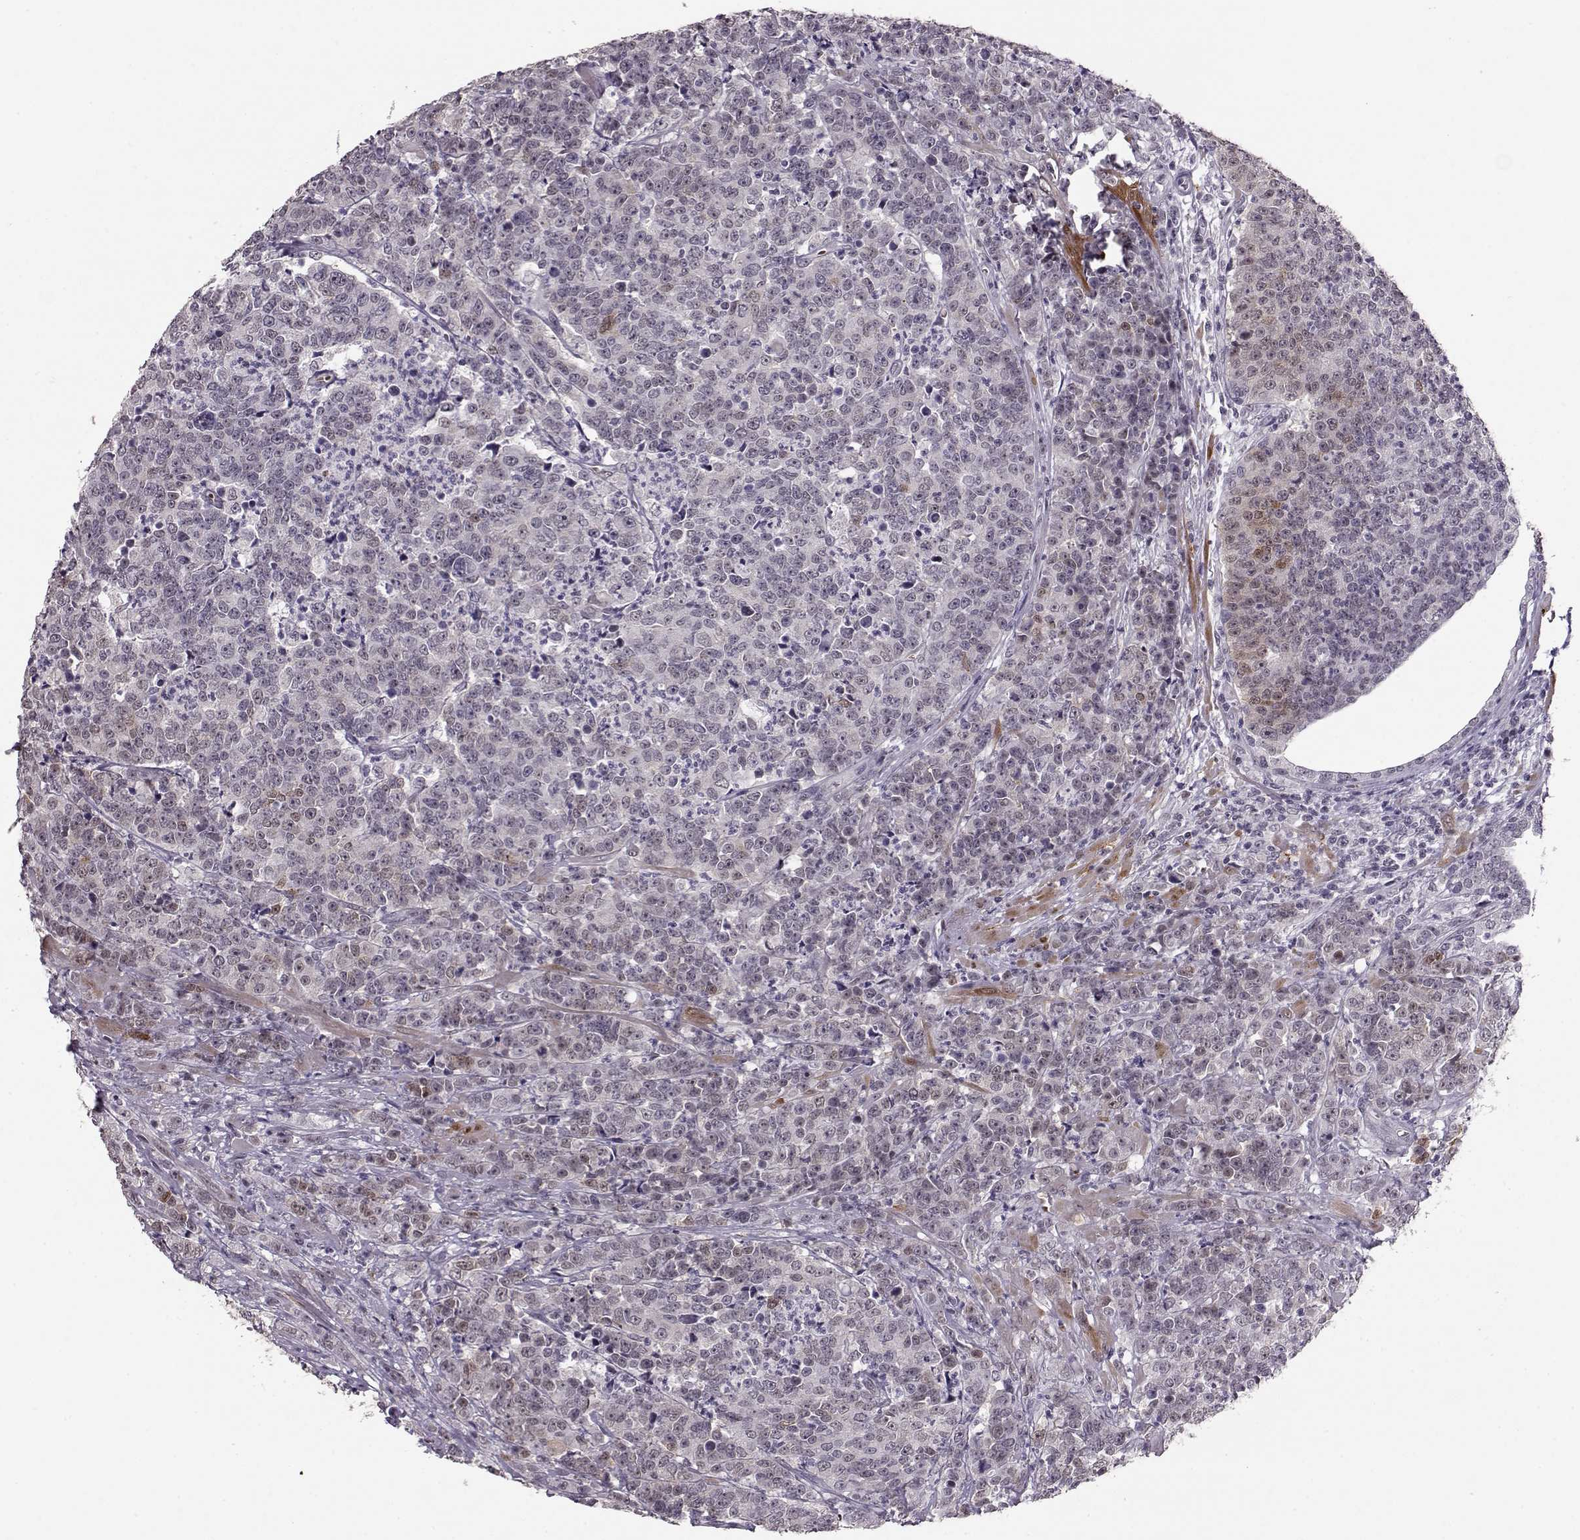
{"staining": {"intensity": "negative", "quantity": "none", "location": "none"}, "tissue": "prostate cancer", "cell_type": "Tumor cells", "image_type": "cancer", "snomed": [{"axis": "morphology", "description": "Adenocarcinoma, NOS"}, {"axis": "topography", "description": "Prostate"}], "caption": "Tumor cells show no significant positivity in prostate cancer. (DAB IHC, high magnification).", "gene": "PCP4", "patient": {"sex": "male", "age": 67}}